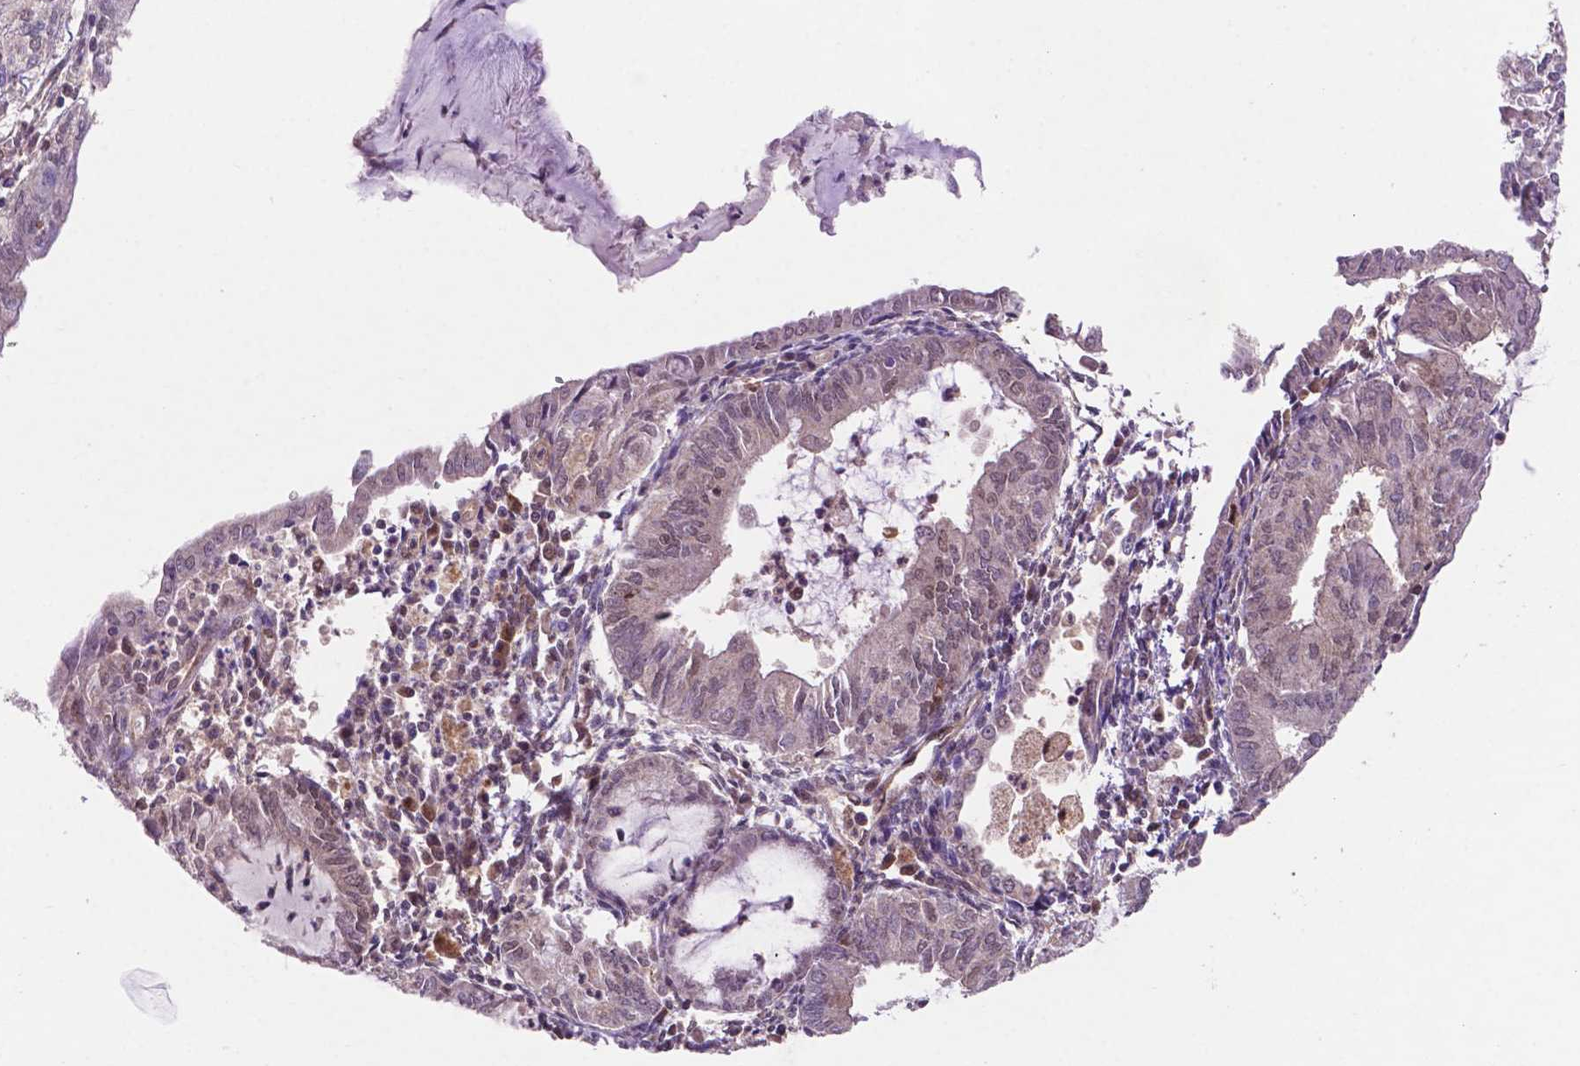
{"staining": {"intensity": "weak", "quantity": "<25%", "location": "cytoplasmic/membranous,nuclear"}, "tissue": "endometrial cancer", "cell_type": "Tumor cells", "image_type": "cancer", "snomed": [{"axis": "morphology", "description": "Carcinoma, NOS"}, {"axis": "topography", "description": "Endometrium"}], "caption": "Protein analysis of endometrial carcinoma displays no significant expression in tumor cells. The staining was performed using DAB (3,3'-diaminobenzidine) to visualize the protein expression in brown, while the nuclei were stained in blue with hematoxylin (Magnification: 20x).", "gene": "UBE2L6", "patient": {"sex": "female", "age": 62}}